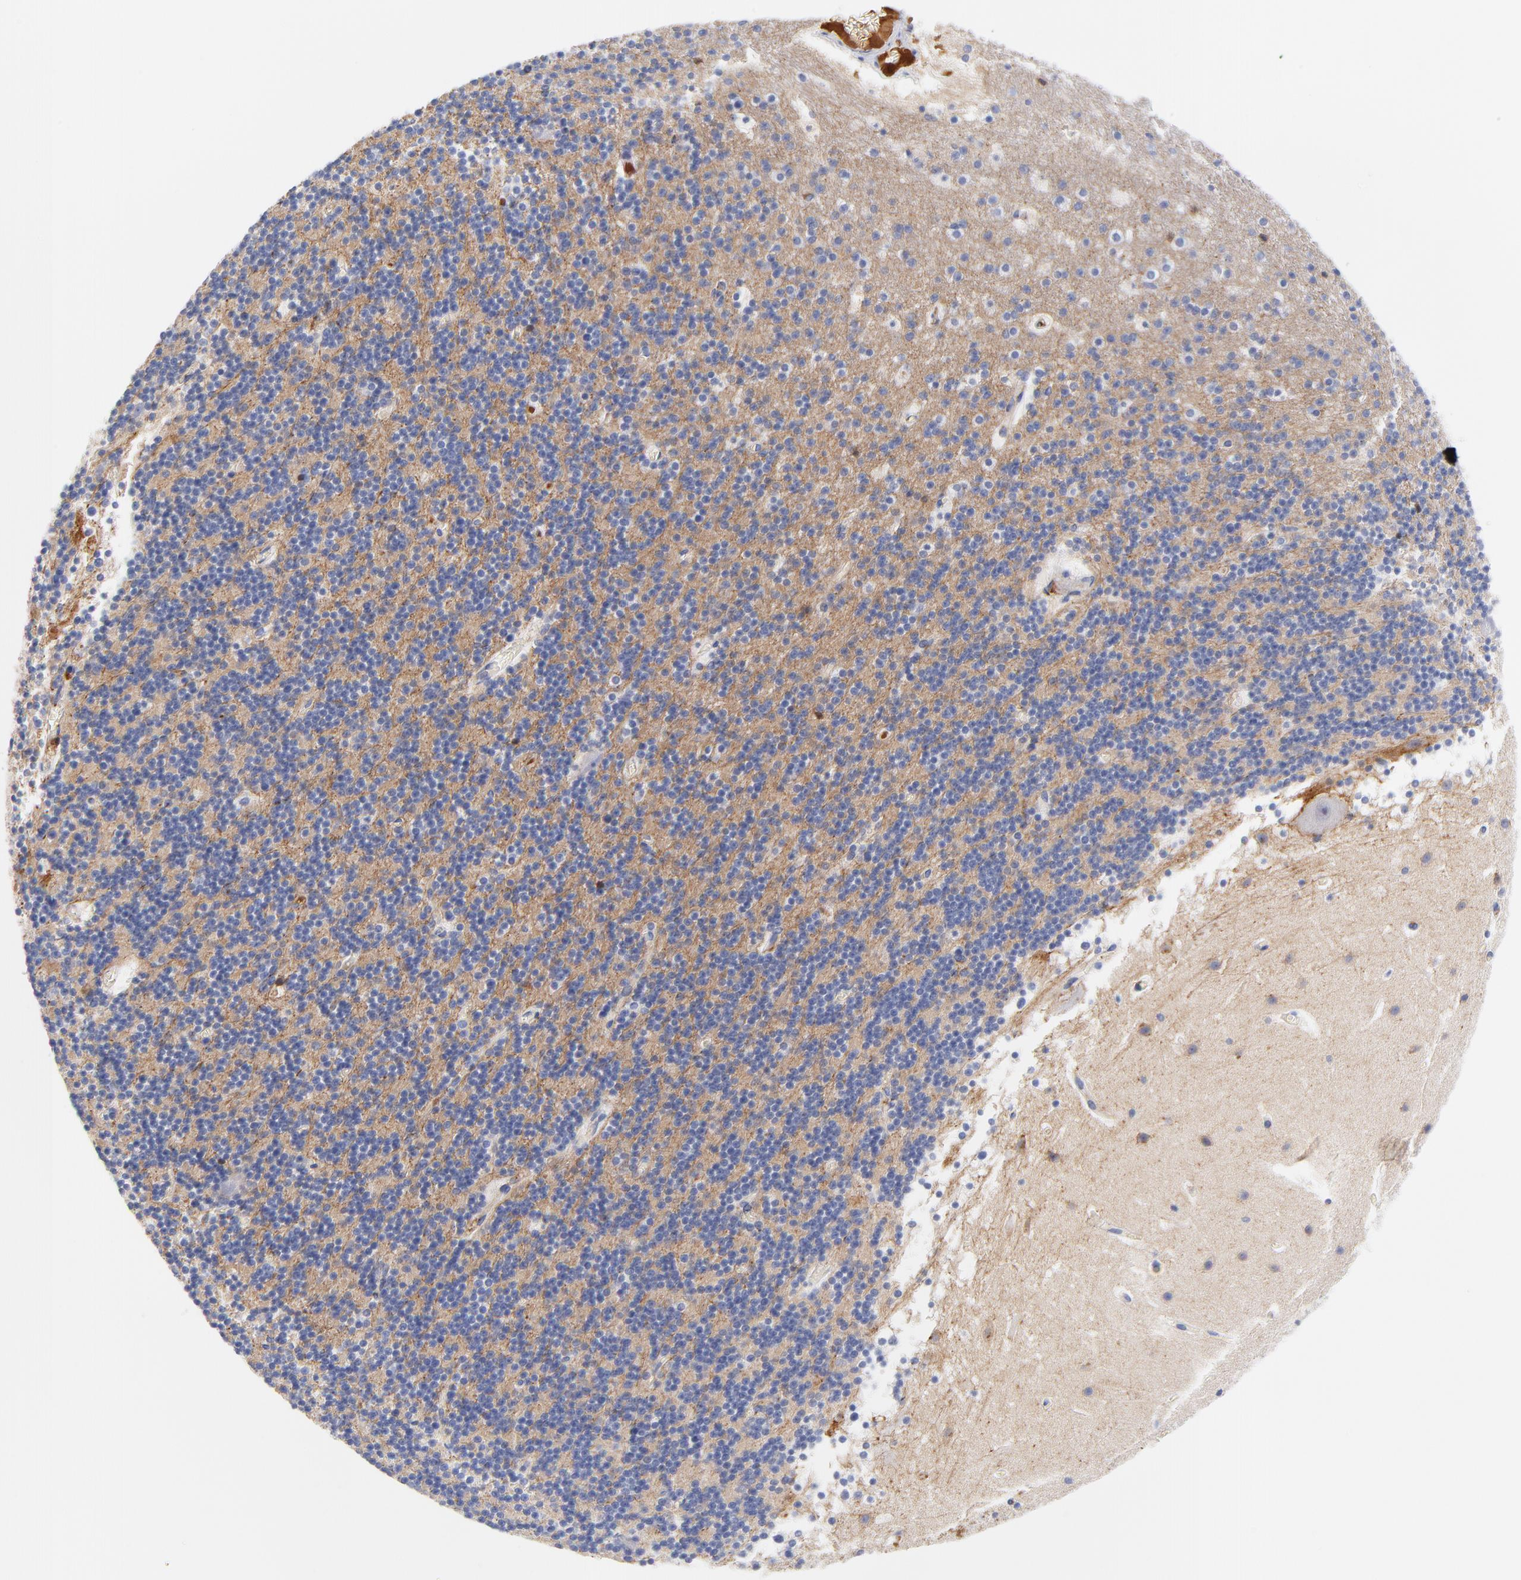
{"staining": {"intensity": "weak", "quantity": ">75%", "location": "cytoplasmic/membranous"}, "tissue": "cerebellum", "cell_type": "Cells in granular layer", "image_type": "normal", "snomed": [{"axis": "morphology", "description": "Normal tissue, NOS"}, {"axis": "topography", "description": "Cerebellum"}], "caption": "This photomicrograph shows immunohistochemistry (IHC) staining of normal cerebellum, with low weak cytoplasmic/membranous staining in about >75% of cells in granular layer.", "gene": "IGLV3", "patient": {"sex": "male", "age": 45}}